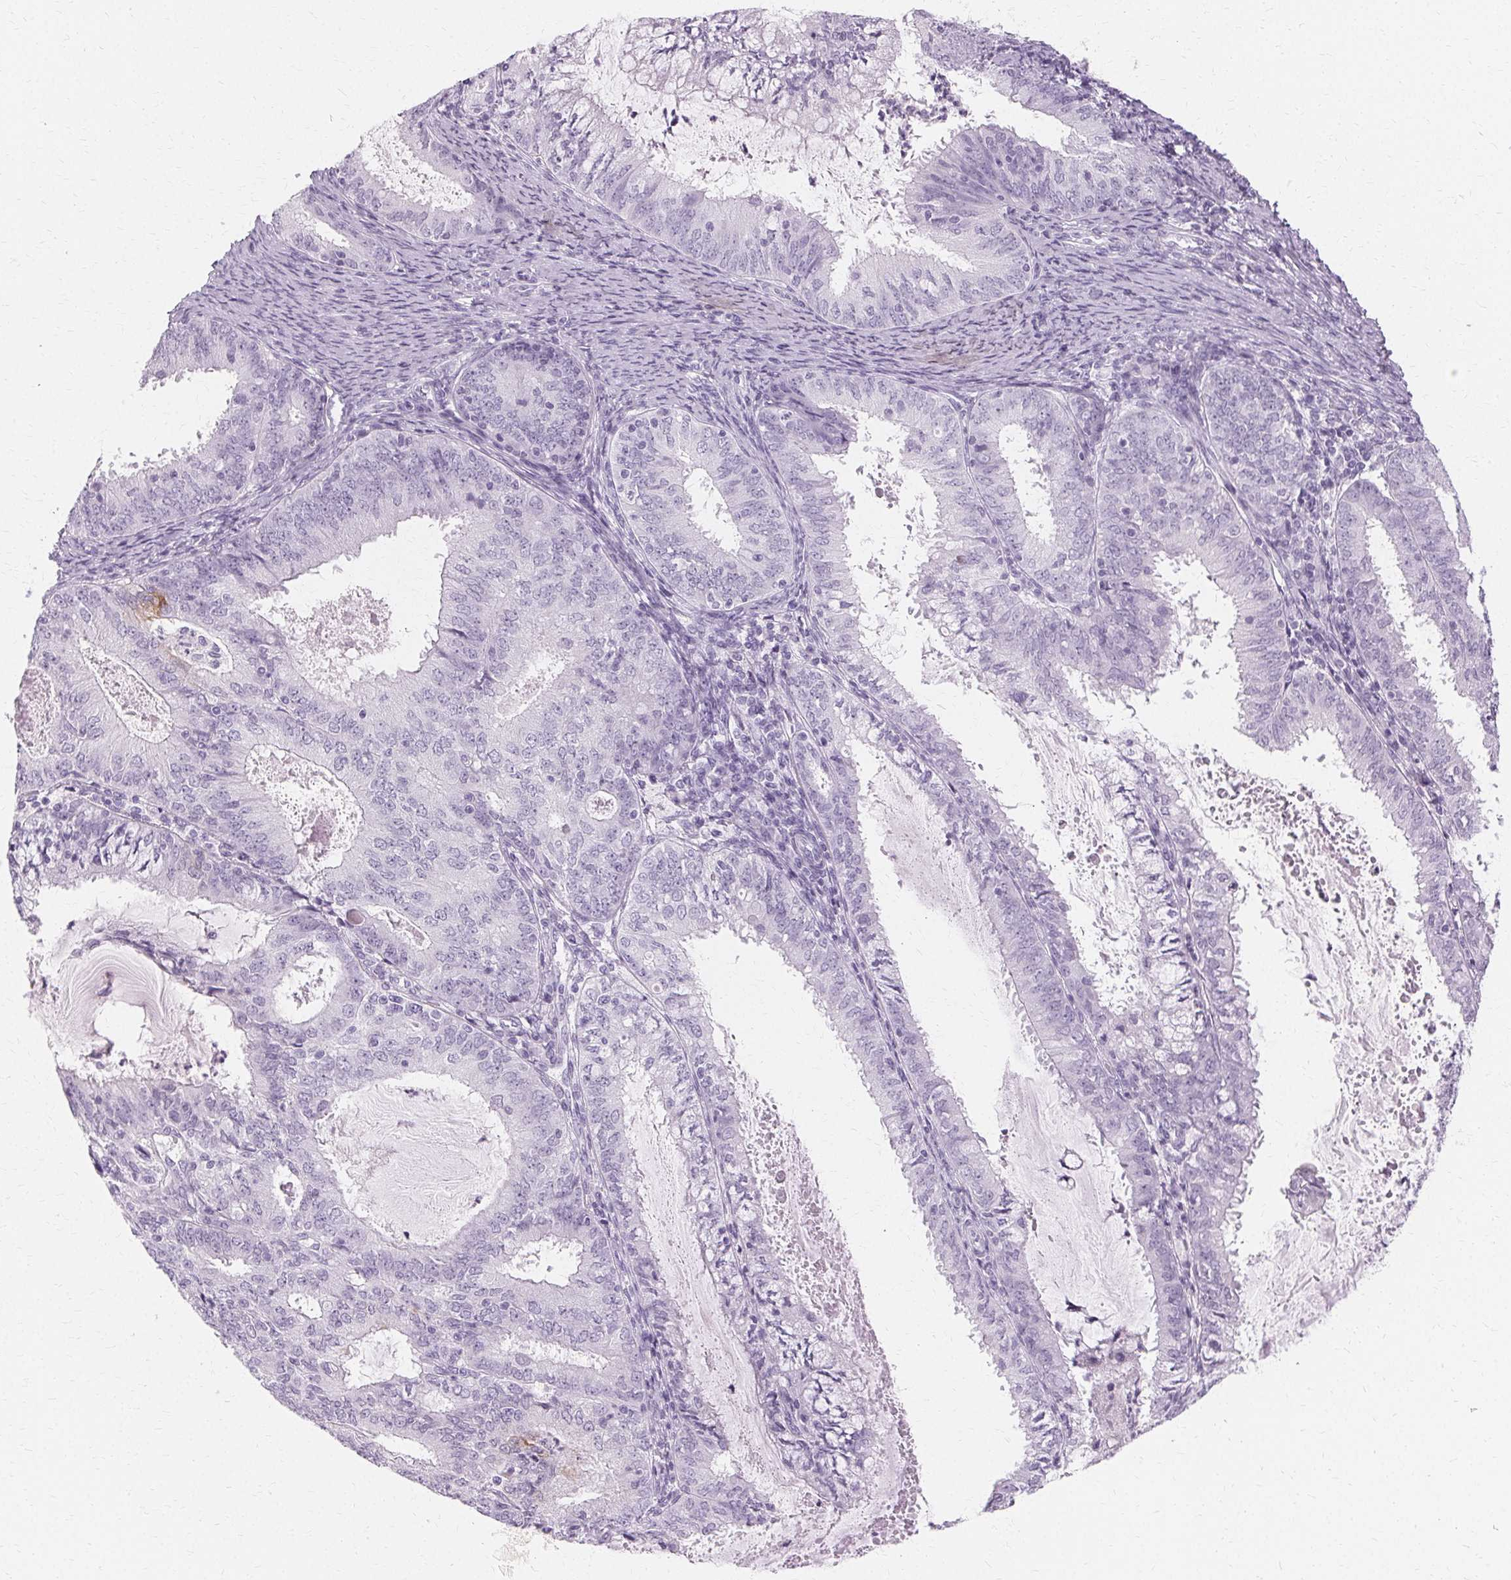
{"staining": {"intensity": "negative", "quantity": "none", "location": "none"}, "tissue": "endometrial cancer", "cell_type": "Tumor cells", "image_type": "cancer", "snomed": [{"axis": "morphology", "description": "Adenocarcinoma, NOS"}, {"axis": "topography", "description": "Endometrium"}], "caption": "An immunohistochemistry image of endometrial cancer (adenocarcinoma) is shown. There is no staining in tumor cells of endometrial cancer (adenocarcinoma).", "gene": "KRT6C", "patient": {"sex": "female", "age": 57}}